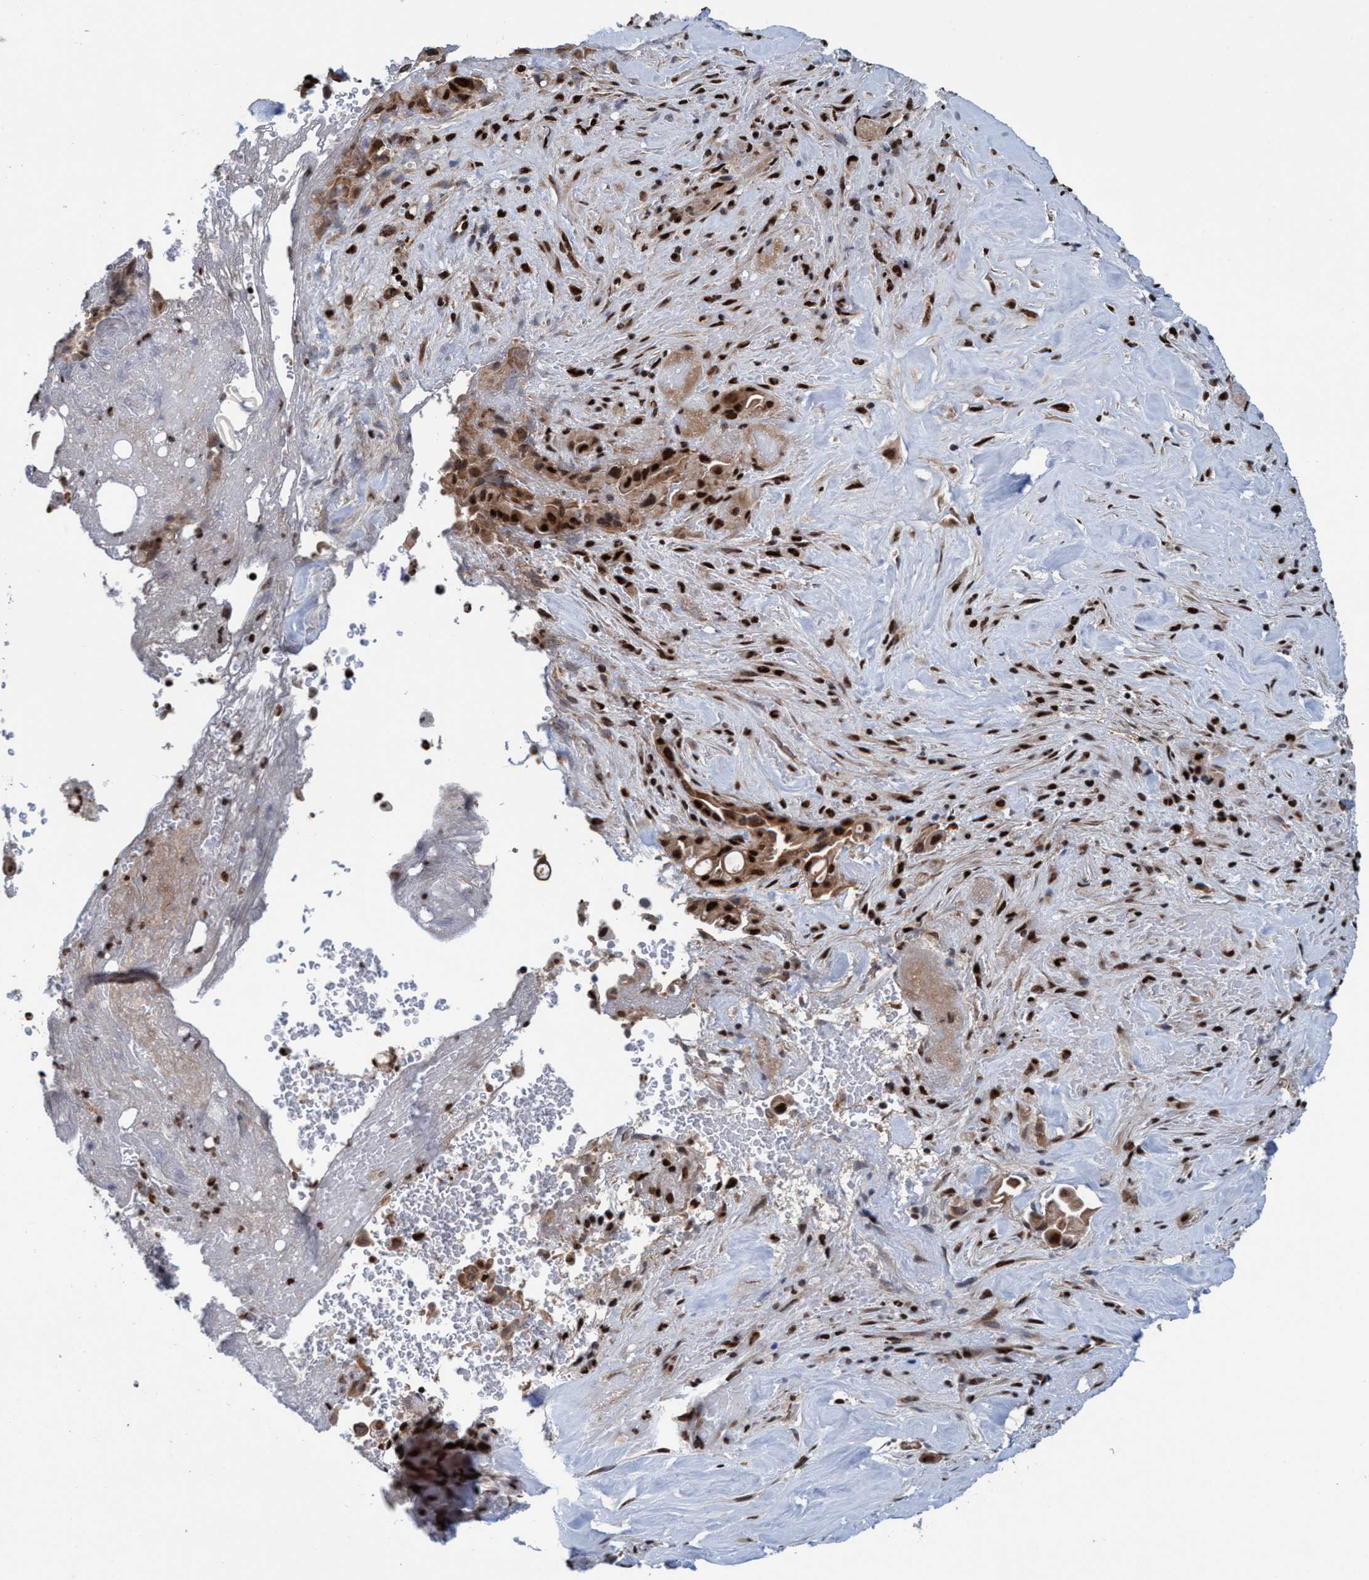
{"staining": {"intensity": "strong", "quantity": ">75%", "location": "cytoplasmic/membranous,nuclear"}, "tissue": "liver cancer", "cell_type": "Tumor cells", "image_type": "cancer", "snomed": [{"axis": "morphology", "description": "Cholangiocarcinoma"}, {"axis": "topography", "description": "Liver"}], "caption": "Strong cytoplasmic/membranous and nuclear expression is identified in about >75% of tumor cells in liver cholangiocarcinoma. (DAB (3,3'-diaminobenzidine) = brown stain, brightfield microscopy at high magnification).", "gene": "TOPBP1", "patient": {"sex": "female", "age": 68}}